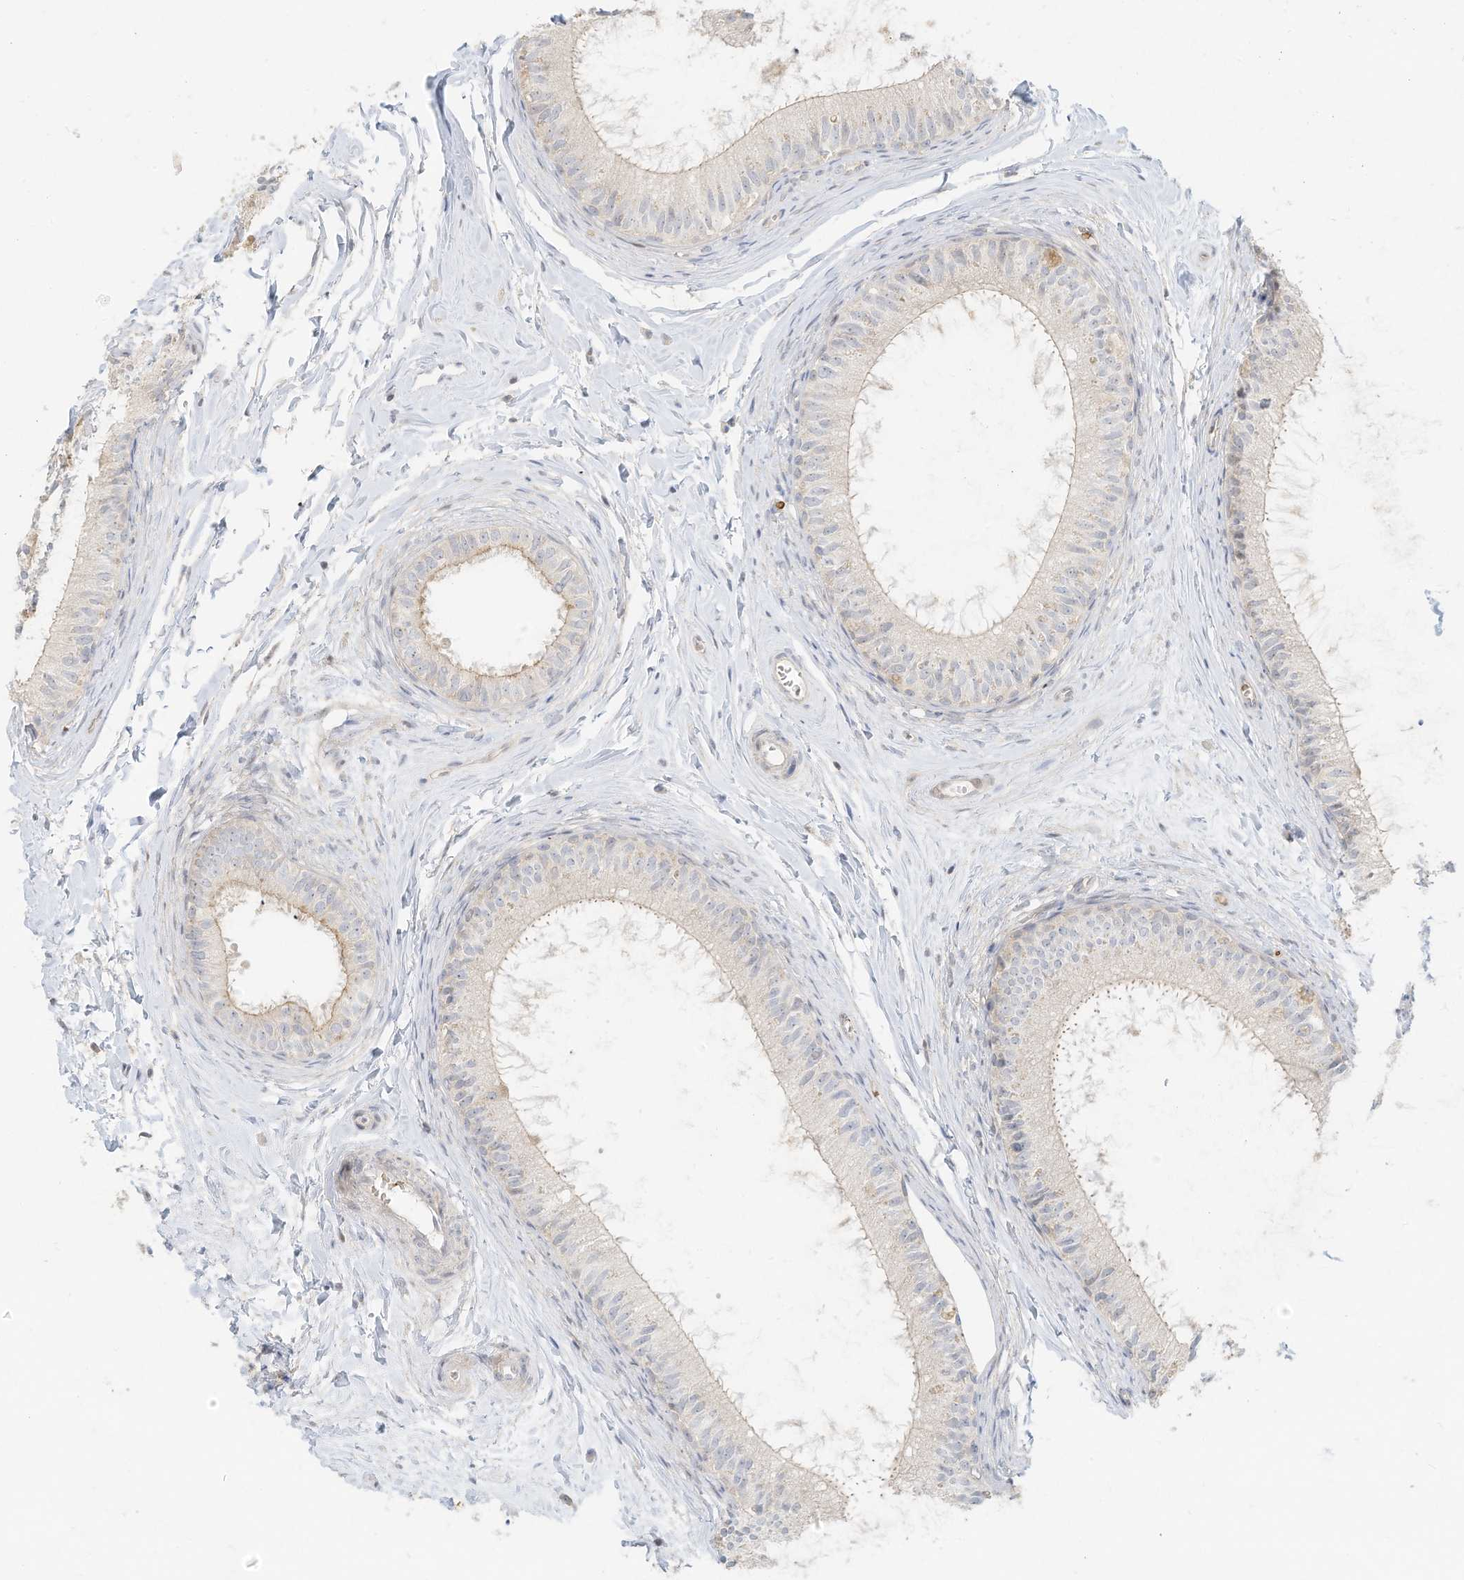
{"staining": {"intensity": "moderate", "quantity": "25%-75%", "location": "cytoplasmic/membranous"}, "tissue": "epididymis", "cell_type": "Glandular cells", "image_type": "normal", "snomed": [{"axis": "morphology", "description": "Normal tissue, NOS"}, {"axis": "topography", "description": "Epididymis"}], "caption": "DAB immunohistochemical staining of unremarkable epididymis displays moderate cytoplasmic/membranous protein expression in about 25%-75% of glandular cells.", "gene": "OFD1", "patient": {"sex": "male", "age": 34}}